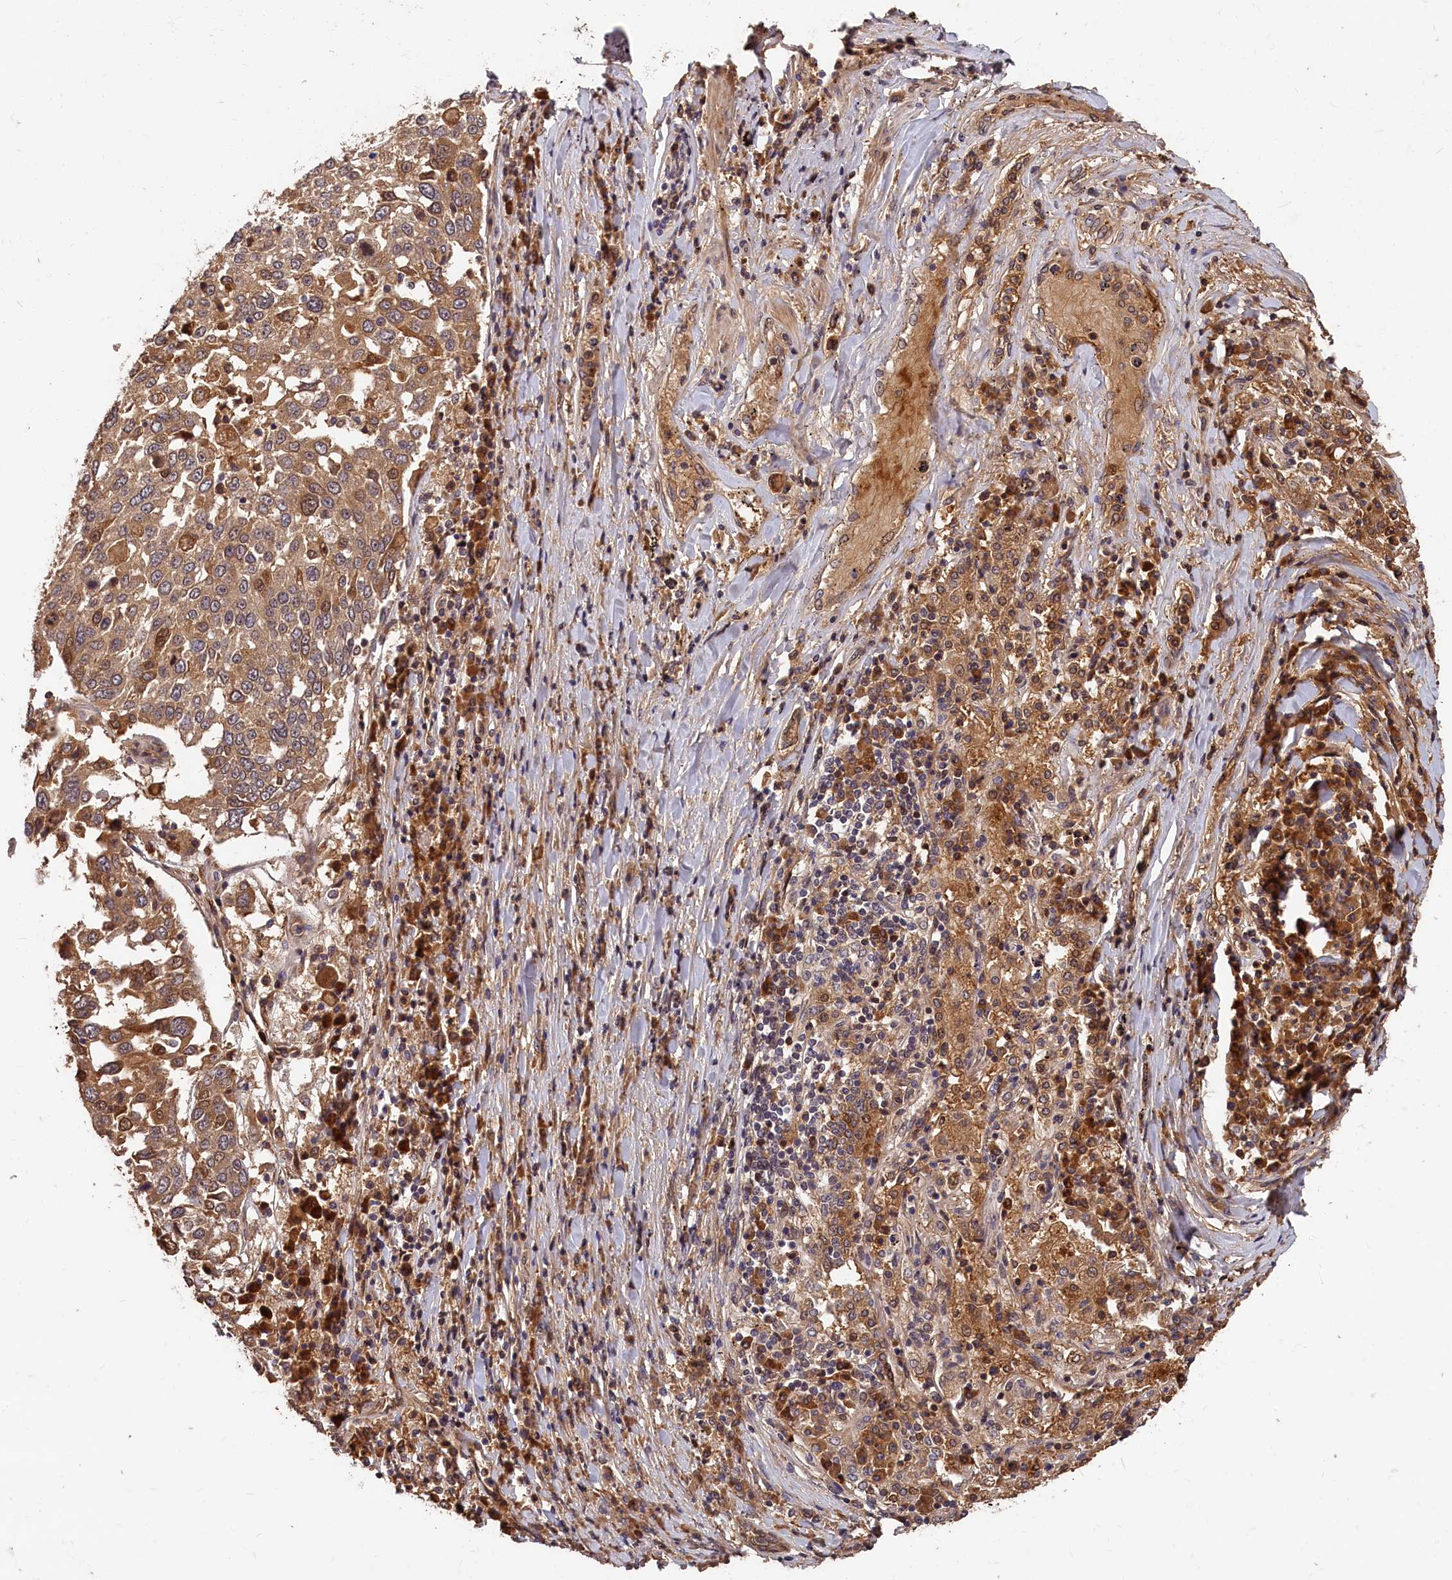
{"staining": {"intensity": "moderate", "quantity": ">75%", "location": "cytoplasmic/membranous"}, "tissue": "lung cancer", "cell_type": "Tumor cells", "image_type": "cancer", "snomed": [{"axis": "morphology", "description": "Squamous cell carcinoma, NOS"}, {"axis": "topography", "description": "Lung"}], "caption": "About >75% of tumor cells in human lung cancer (squamous cell carcinoma) reveal moderate cytoplasmic/membranous protein staining as visualized by brown immunohistochemical staining.", "gene": "ITIH1", "patient": {"sex": "male", "age": 65}}